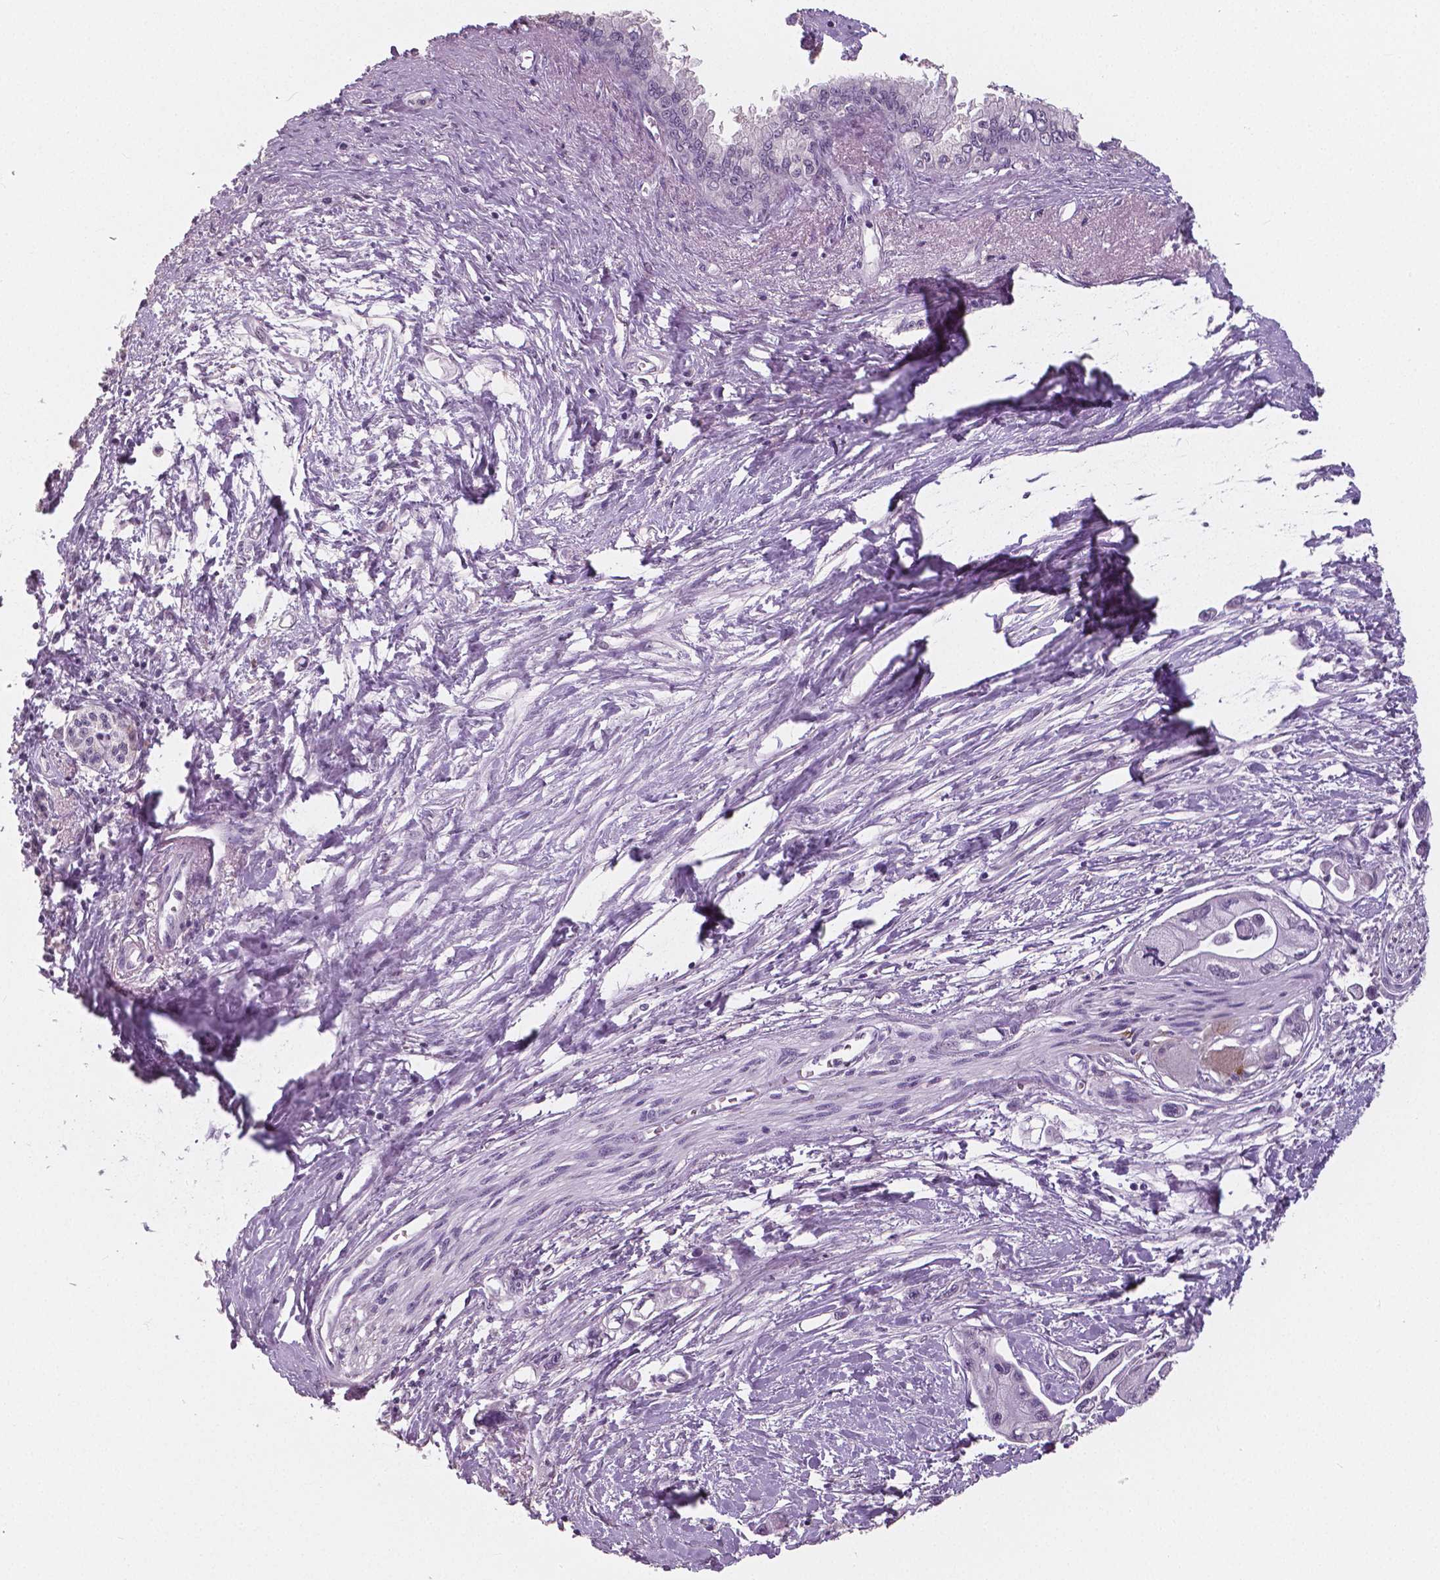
{"staining": {"intensity": "negative", "quantity": "none", "location": "none"}, "tissue": "pancreatic cancer", "cell_type": "Tumor cells", "image_type": "cancer", "snomed": [{"axis": "morphology", "description": "Adenocarcinoma, NOS"}, {"axis": "topography", "description": "Pancreas"}], "caption": "High magnification brightfield microscopy of adenocarcinoma (pancreatic) stained with DAB (3,3'-diaminobenzidine) (brown) and counterstained with hematoxylin (blue): tumor cells show no significant expression.", "gene": "NECAB1", "patient": {"sex": "male", "age": 61}}